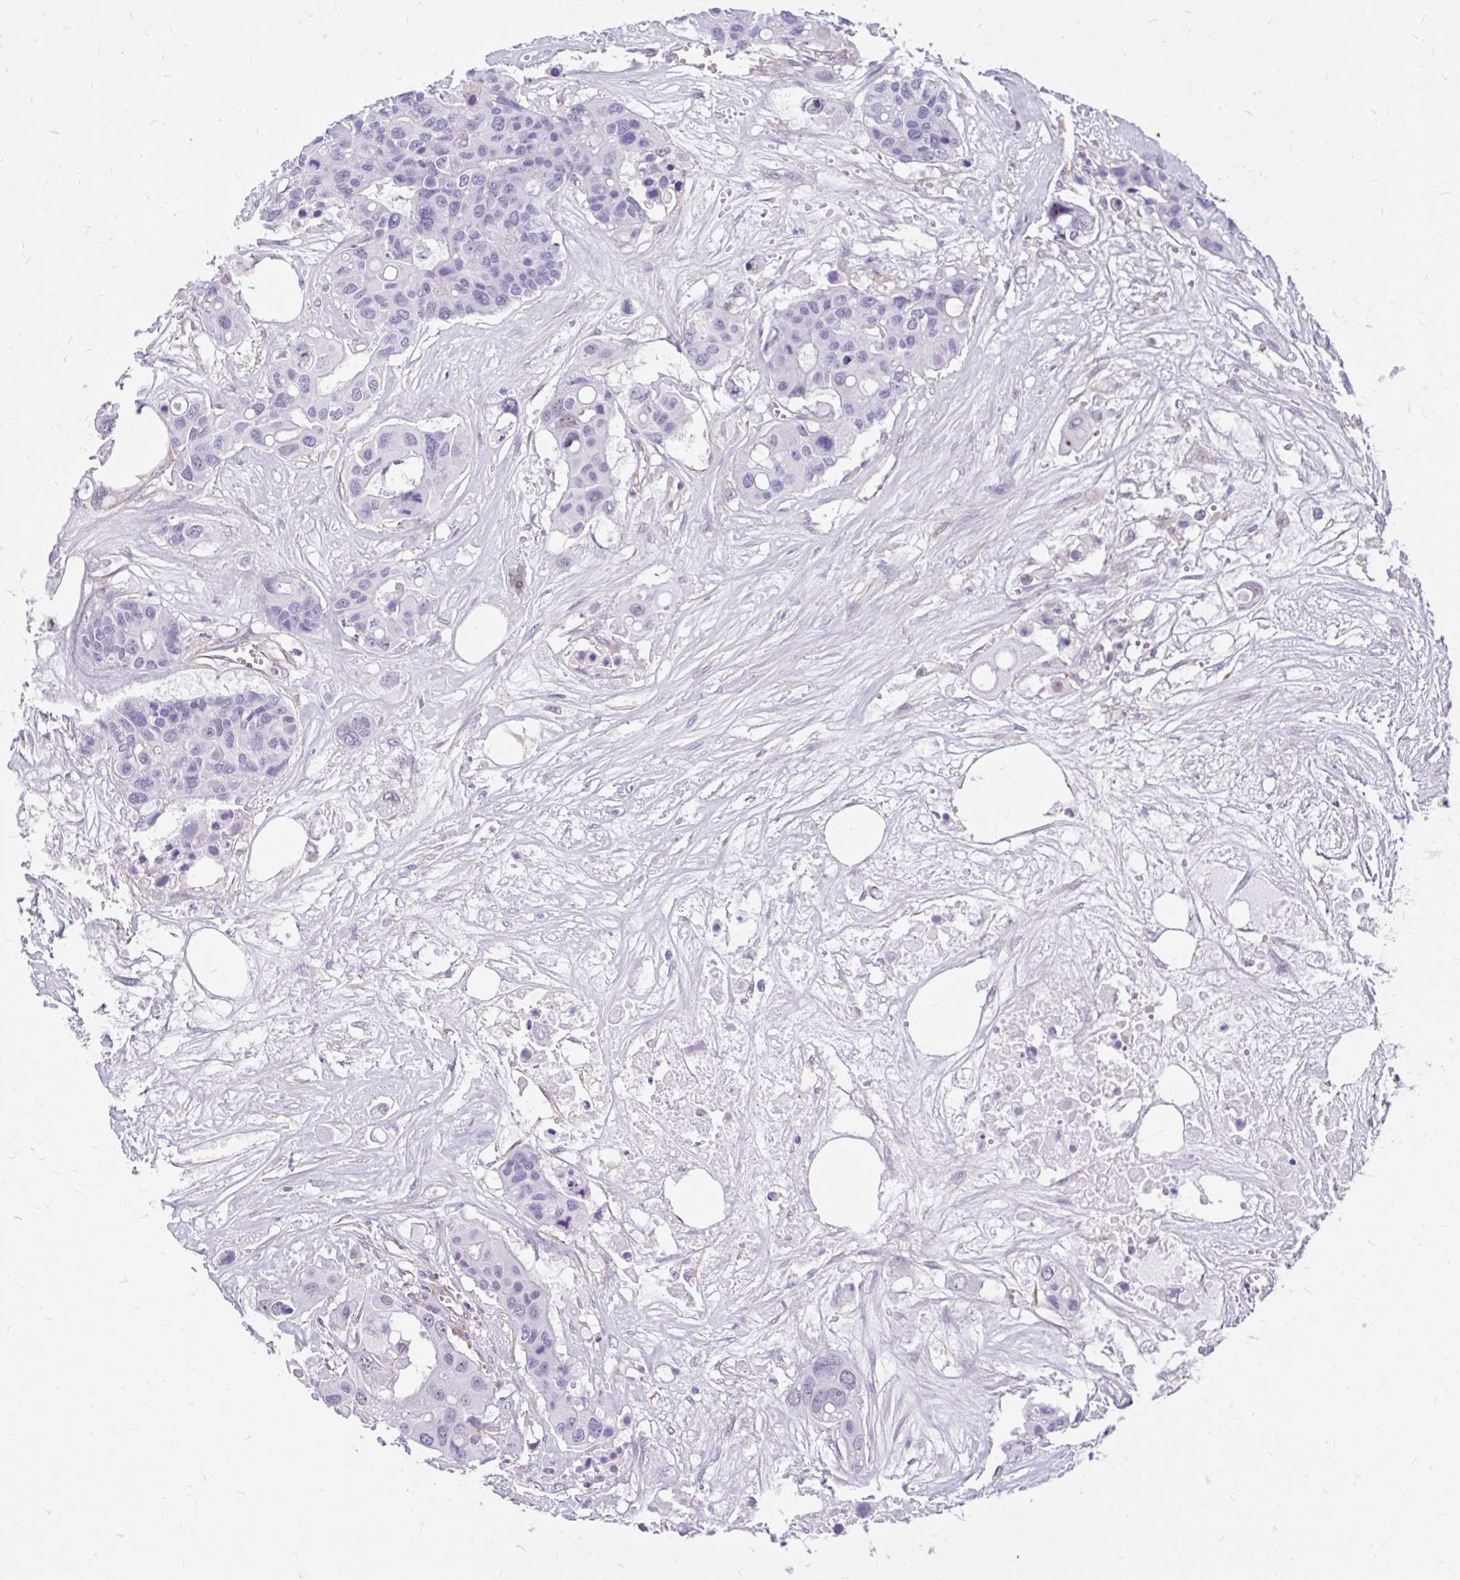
{"staining": {"intensity": "negative", "quantity": "none", "location": "none"}, "tissue": "colorectal cancer", "cell_type": "Tumor cells", "image_type": "cancer", "snomed": [{"axis": "morphology", "description": "Adenocarcinoma, NOS"}, {"axis": "topography", "description": "Colon"}], "caption": "High magnification brightfield microscopy of adenocarcinoma (colorectal) stained with DAB (3,3'-diaminobenzidine) (brown) and counterstained with hematoxylin (blue): tumor cells show no significant positivity.", "gene": "FAM83C", "patient": {"sex": "male", "age": 77}}